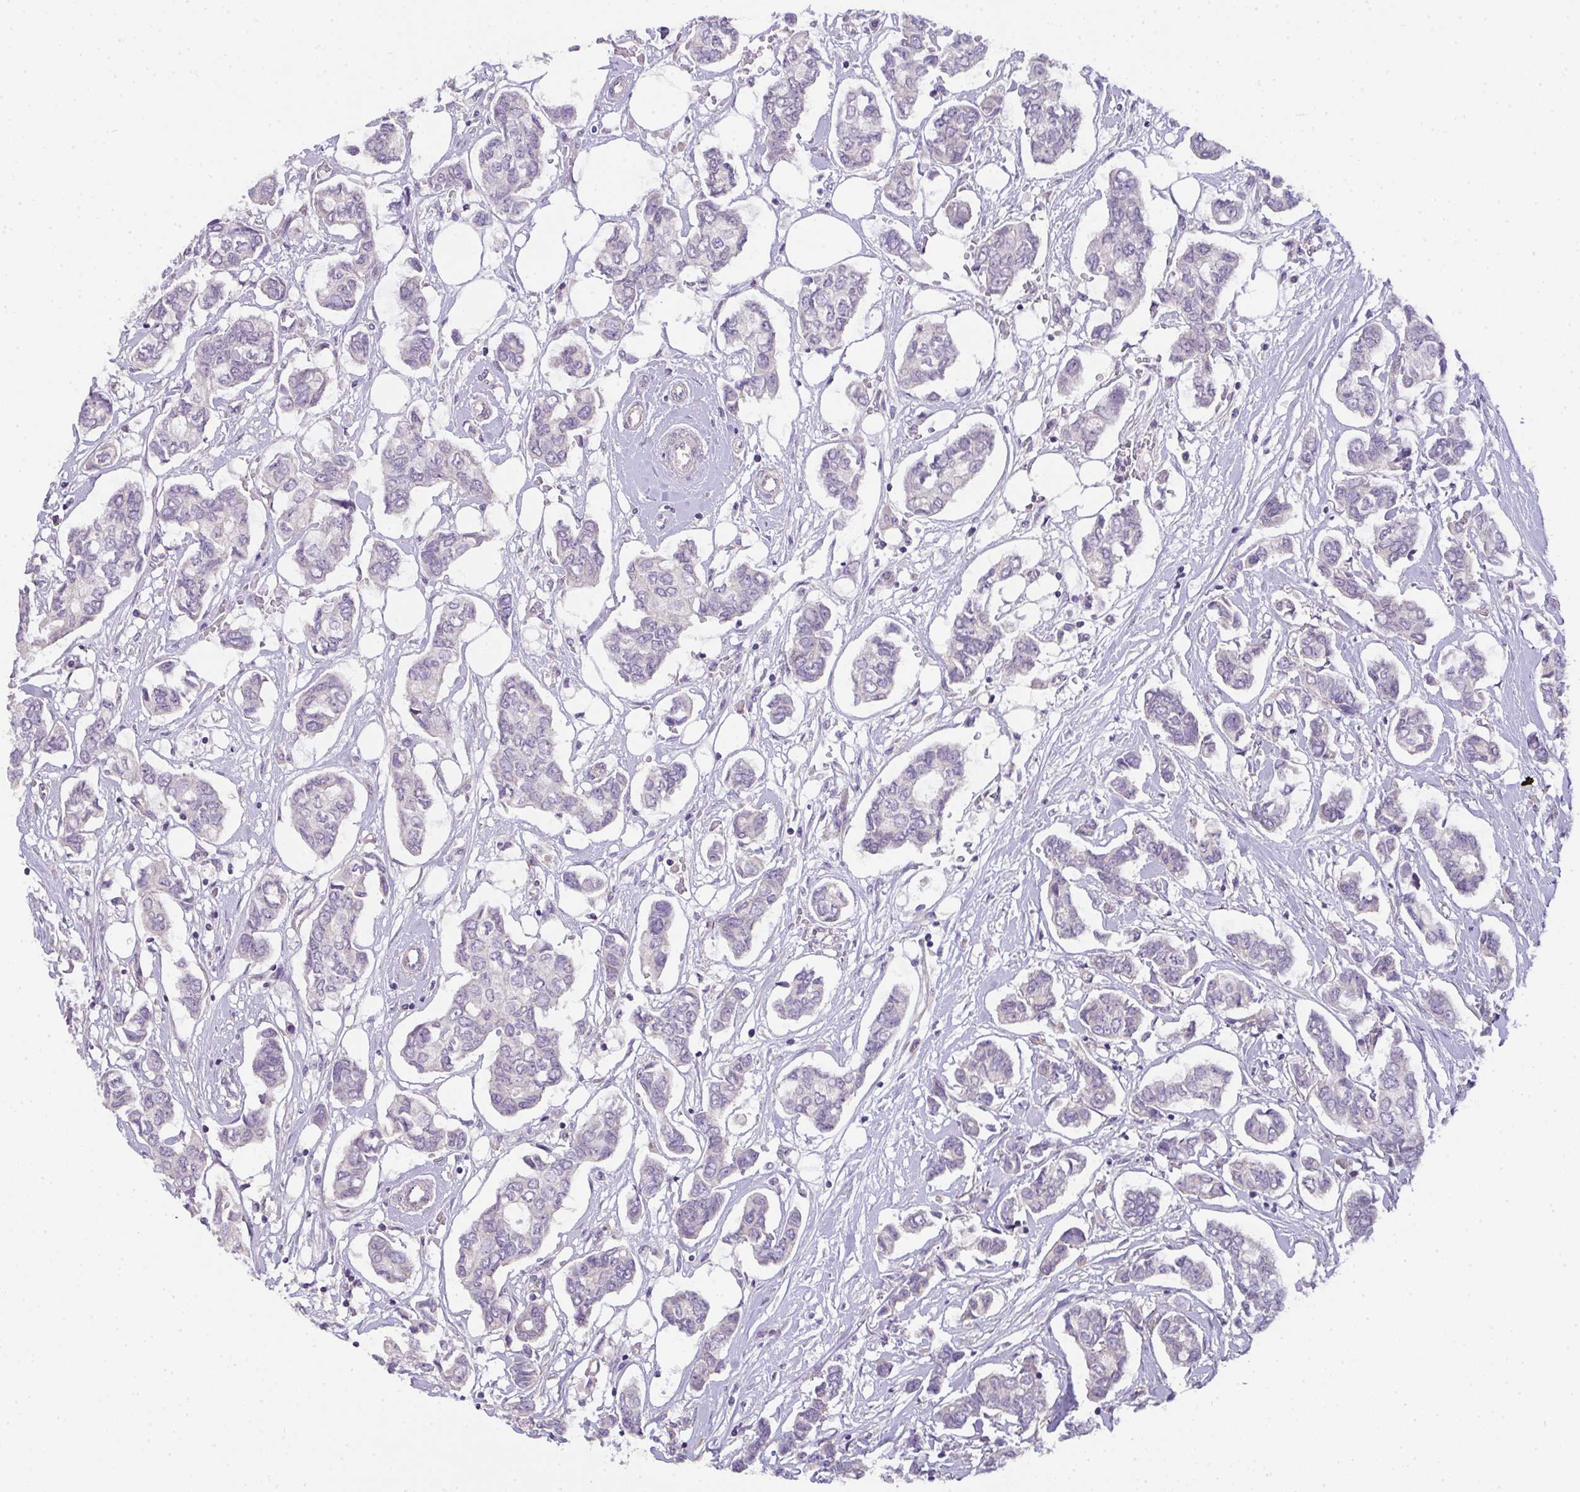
{"staining": {"intensity": "negative", "quantity": "none", "location": "none"}, "tissue": "breast cancer", "cell_type": "Tumor cells", "image_type": "cancer", "snomed": [{"axis": "morphology", "description": "Duct carcinoma"}, {"axis": "topography", "description": "Breast"}], "caption": "This is an immunohistochemistry (IHC) photomicrograph of human intraductal carcinoma (breast). There is no staining in tumor cells.", "gene": "FILIP1", "patient": {"sex": "female", "age": 73}}